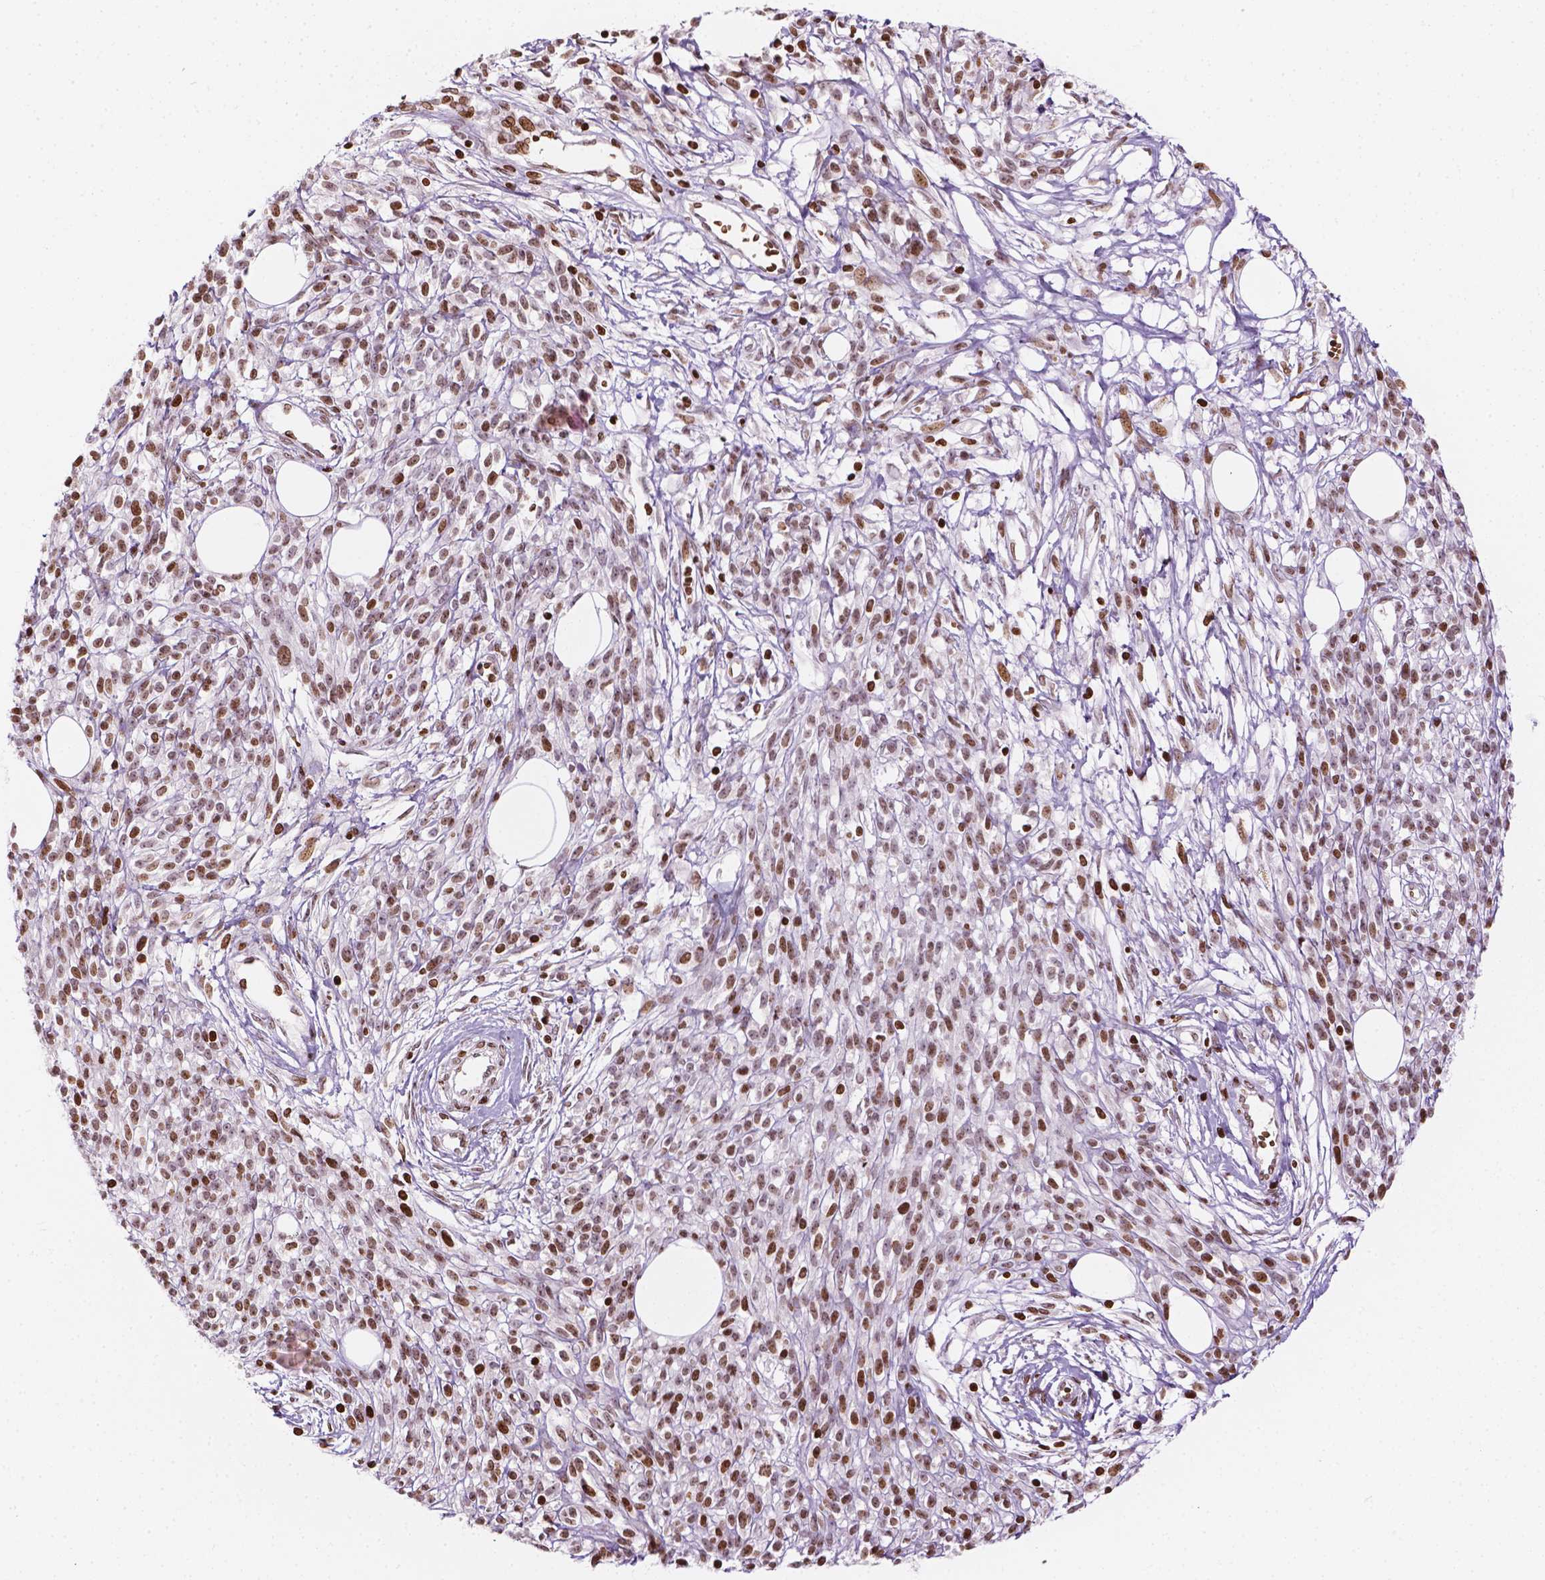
{"staining": {"intensity": "moderate", "quantity": ">75%", "location": "nuclear"}, "tissue": "melanoma", "cell_type": "Tumor cells", "image_type": "cancer", "snomed": [{"axis": "morphology", "description": "Malignant melanoma, NOS"}, {"axis": "topography", "description": "Skin"}, {"axis": "topography", "description": "Skin of trunk"}], "caption": "Immunohistochemical staining of human melanoma reveals medium levels of moderate nuclear protein expression in approximately >75% of tumor cells.", "gene": "PIP4K2A", "patient": {"sex": "male", "age": 74}}